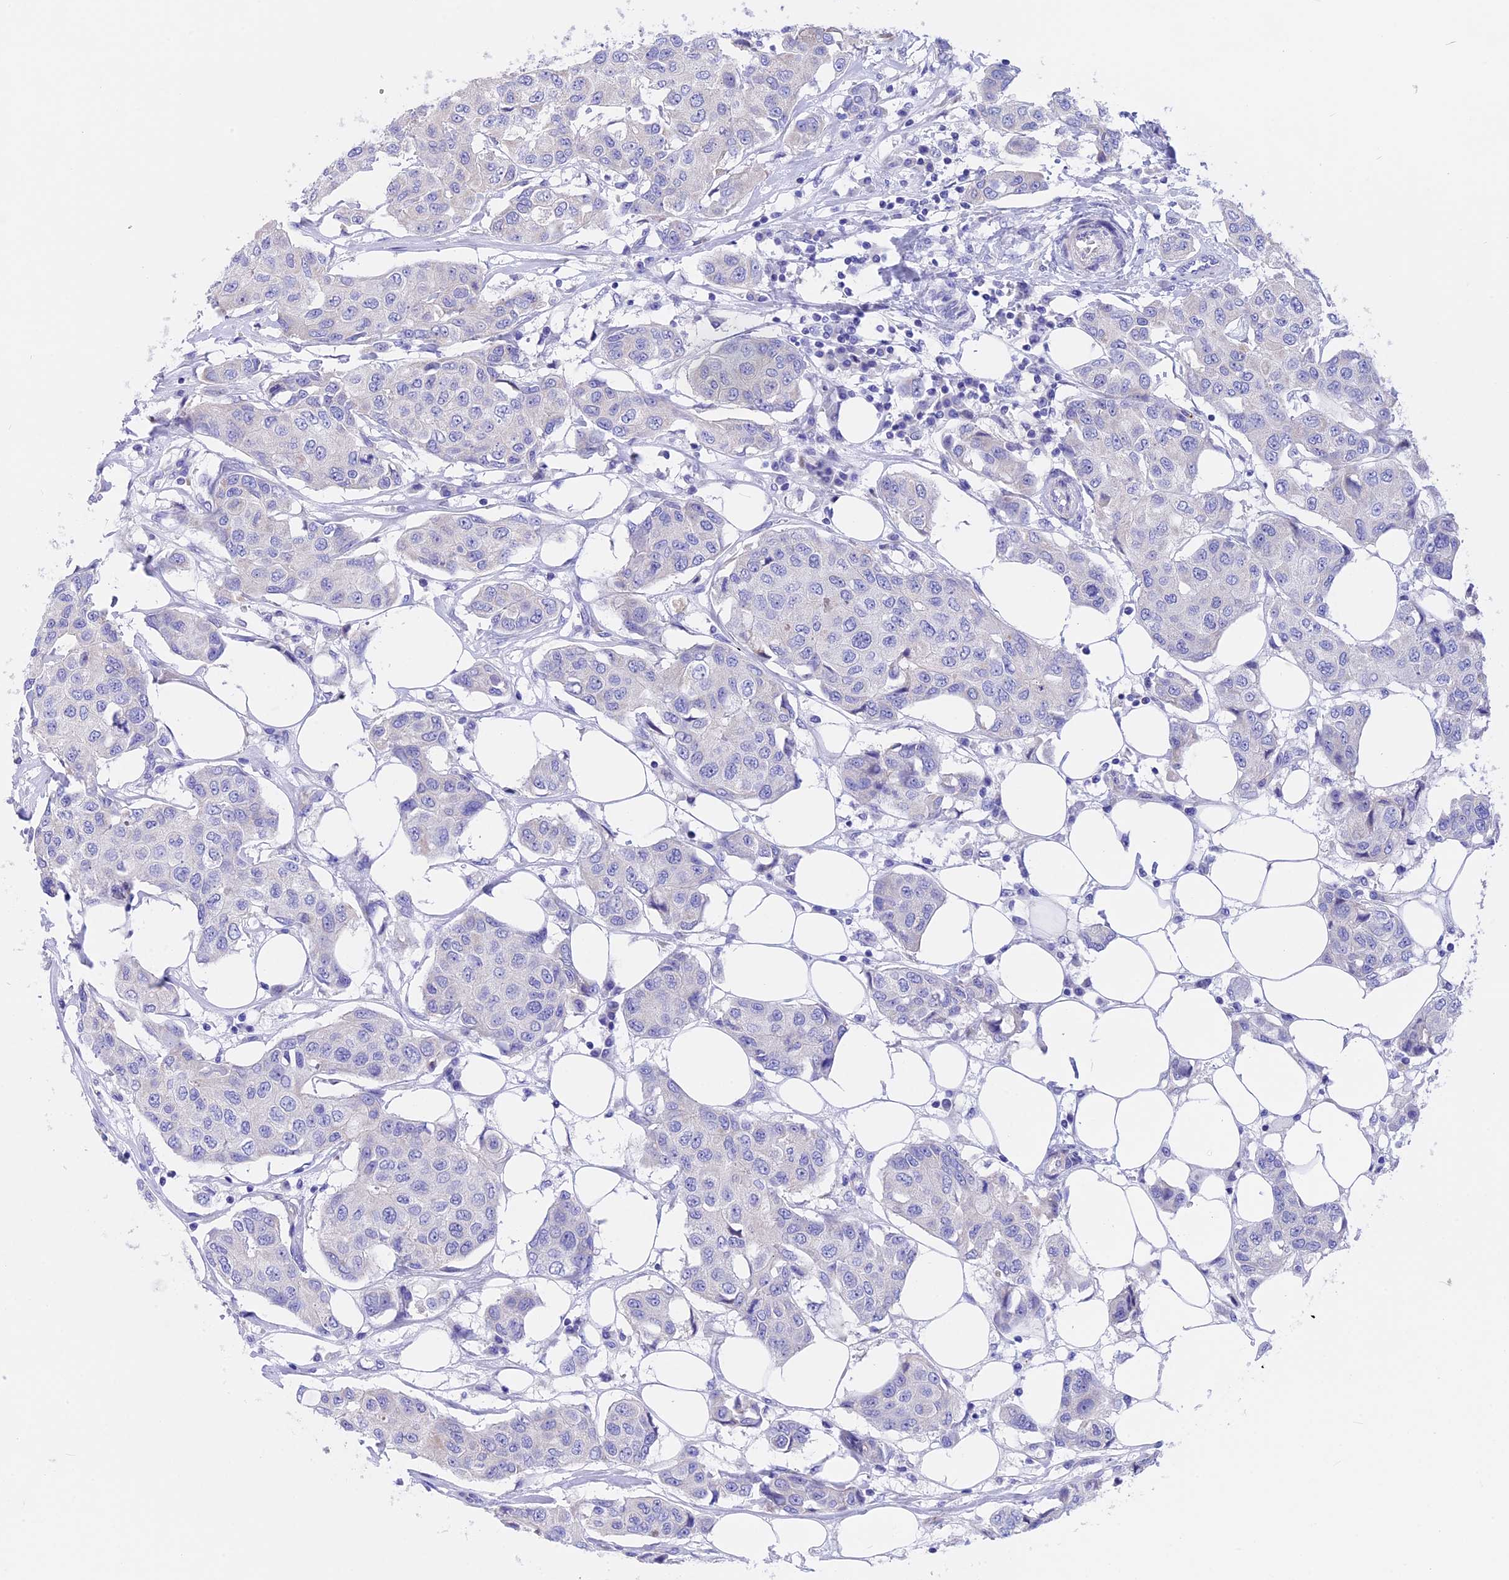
{"staining": {"intensity": "negative", "quantity": "none", "location": "none"}, "tissue": "breast cancer", "cell_type": "Tumor cells", "image_type": "cancer", "snomed": [{"axis": "morphology", "description": "Duct carcinoma"}, {"axis": "topography", "description": "Breast"}], "caption": "A high-resolution micrograph shows immunohistochemistry (IHC) staining of intraductal carcinoma (breast), which exhibits no significant staining in tumor cells.", "gene": "TMEM138", "patient": {"sex": "female", "age": 80}}